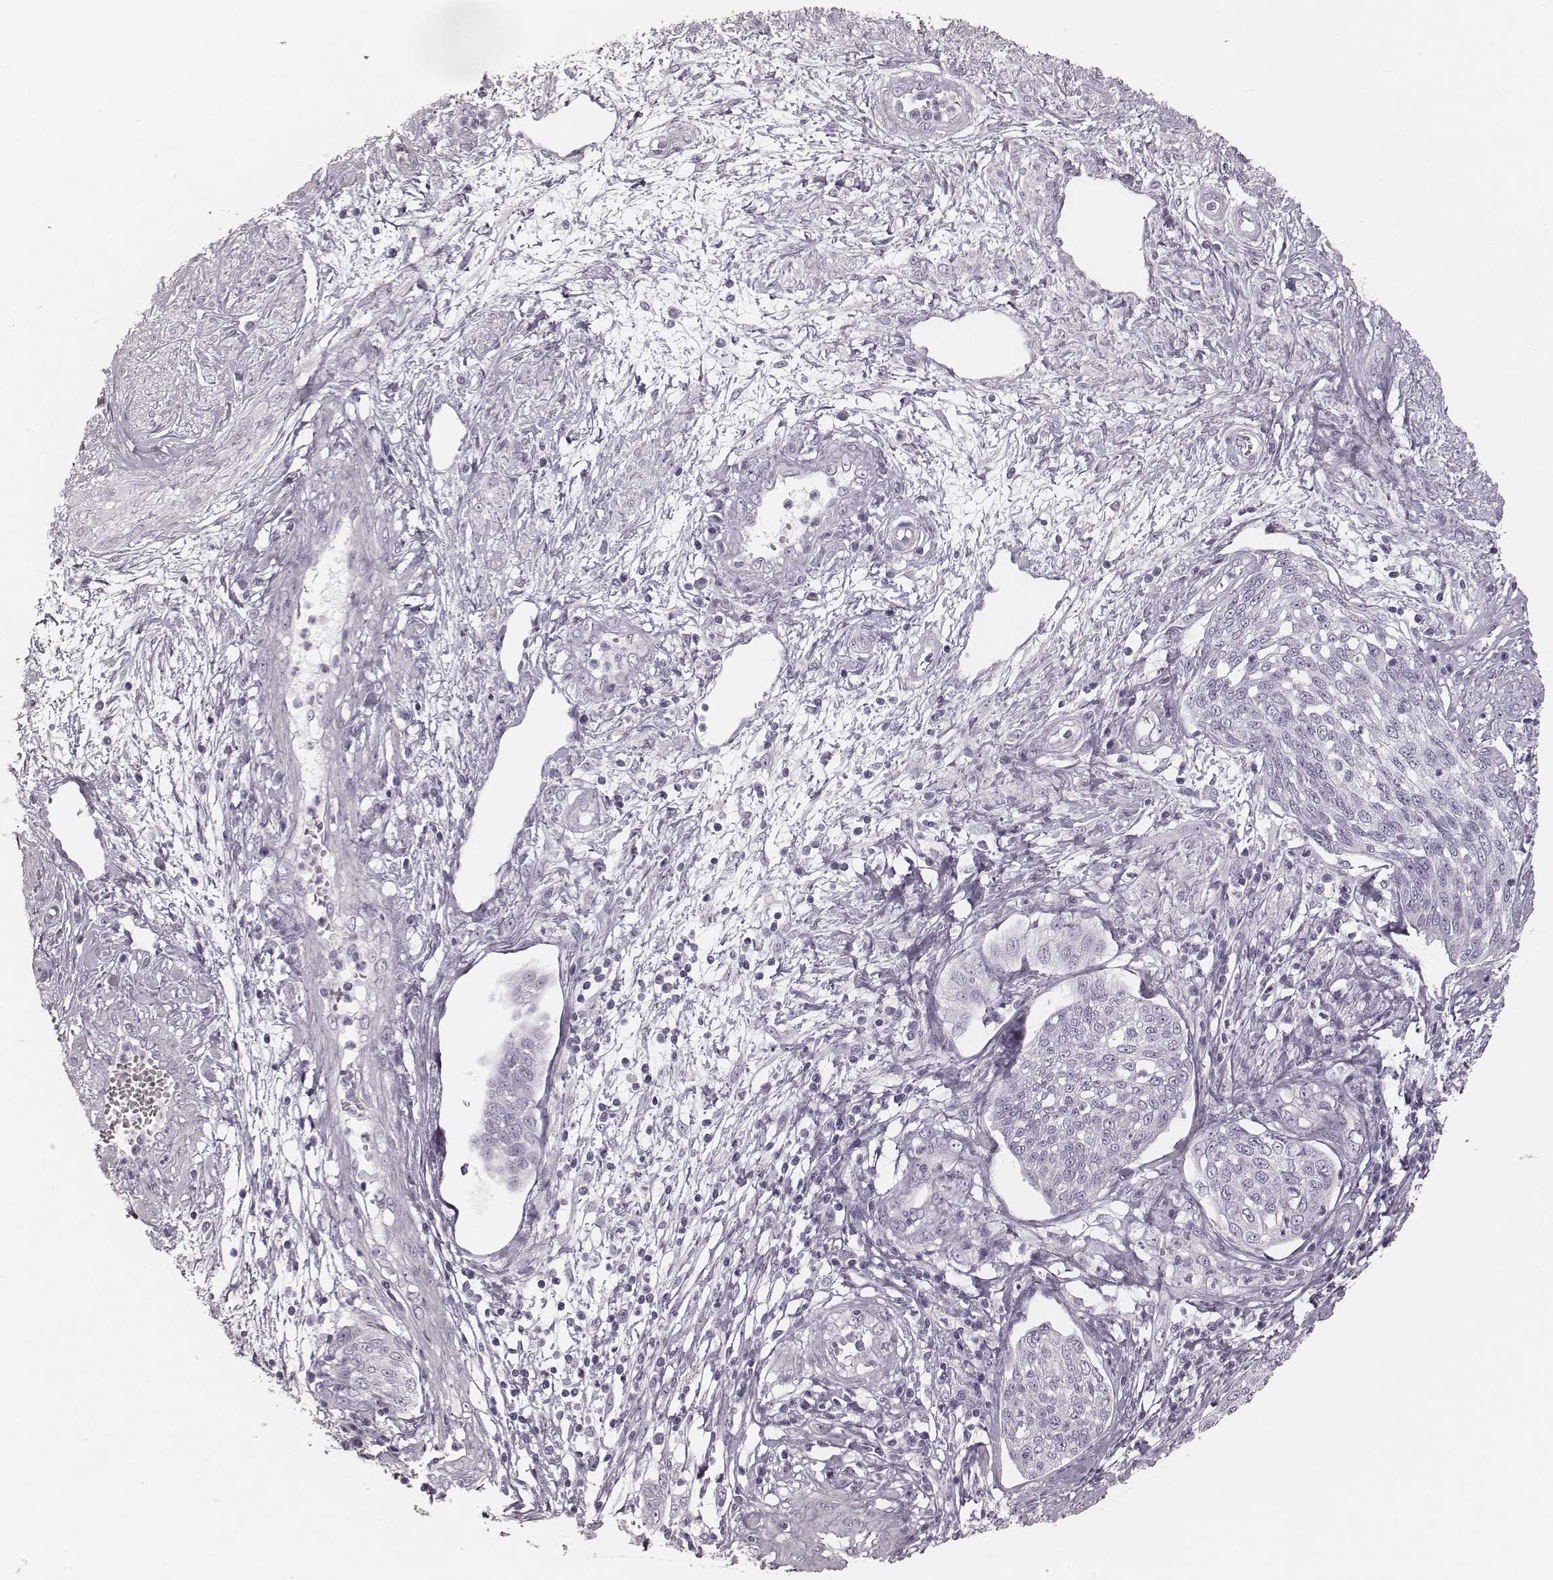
{"staining": {"intensity": "negative", "quantity": "none", "location": "none"}, "tissue": "cervical cancer", "cell_type": "Tumor cells", "image_type": "cancer", "snomed": [{"axis": "morphology", "description": "Squamous cell carcinoma, NOS"}, {"axis": "topography", "description": "Cervix"}], "caption": "There is no significant positivity in tumor cells of cervical cancer (squamous cell carcinoma).", "gene": "MSX1", "patient": {"sex": "female", "age": 34}}